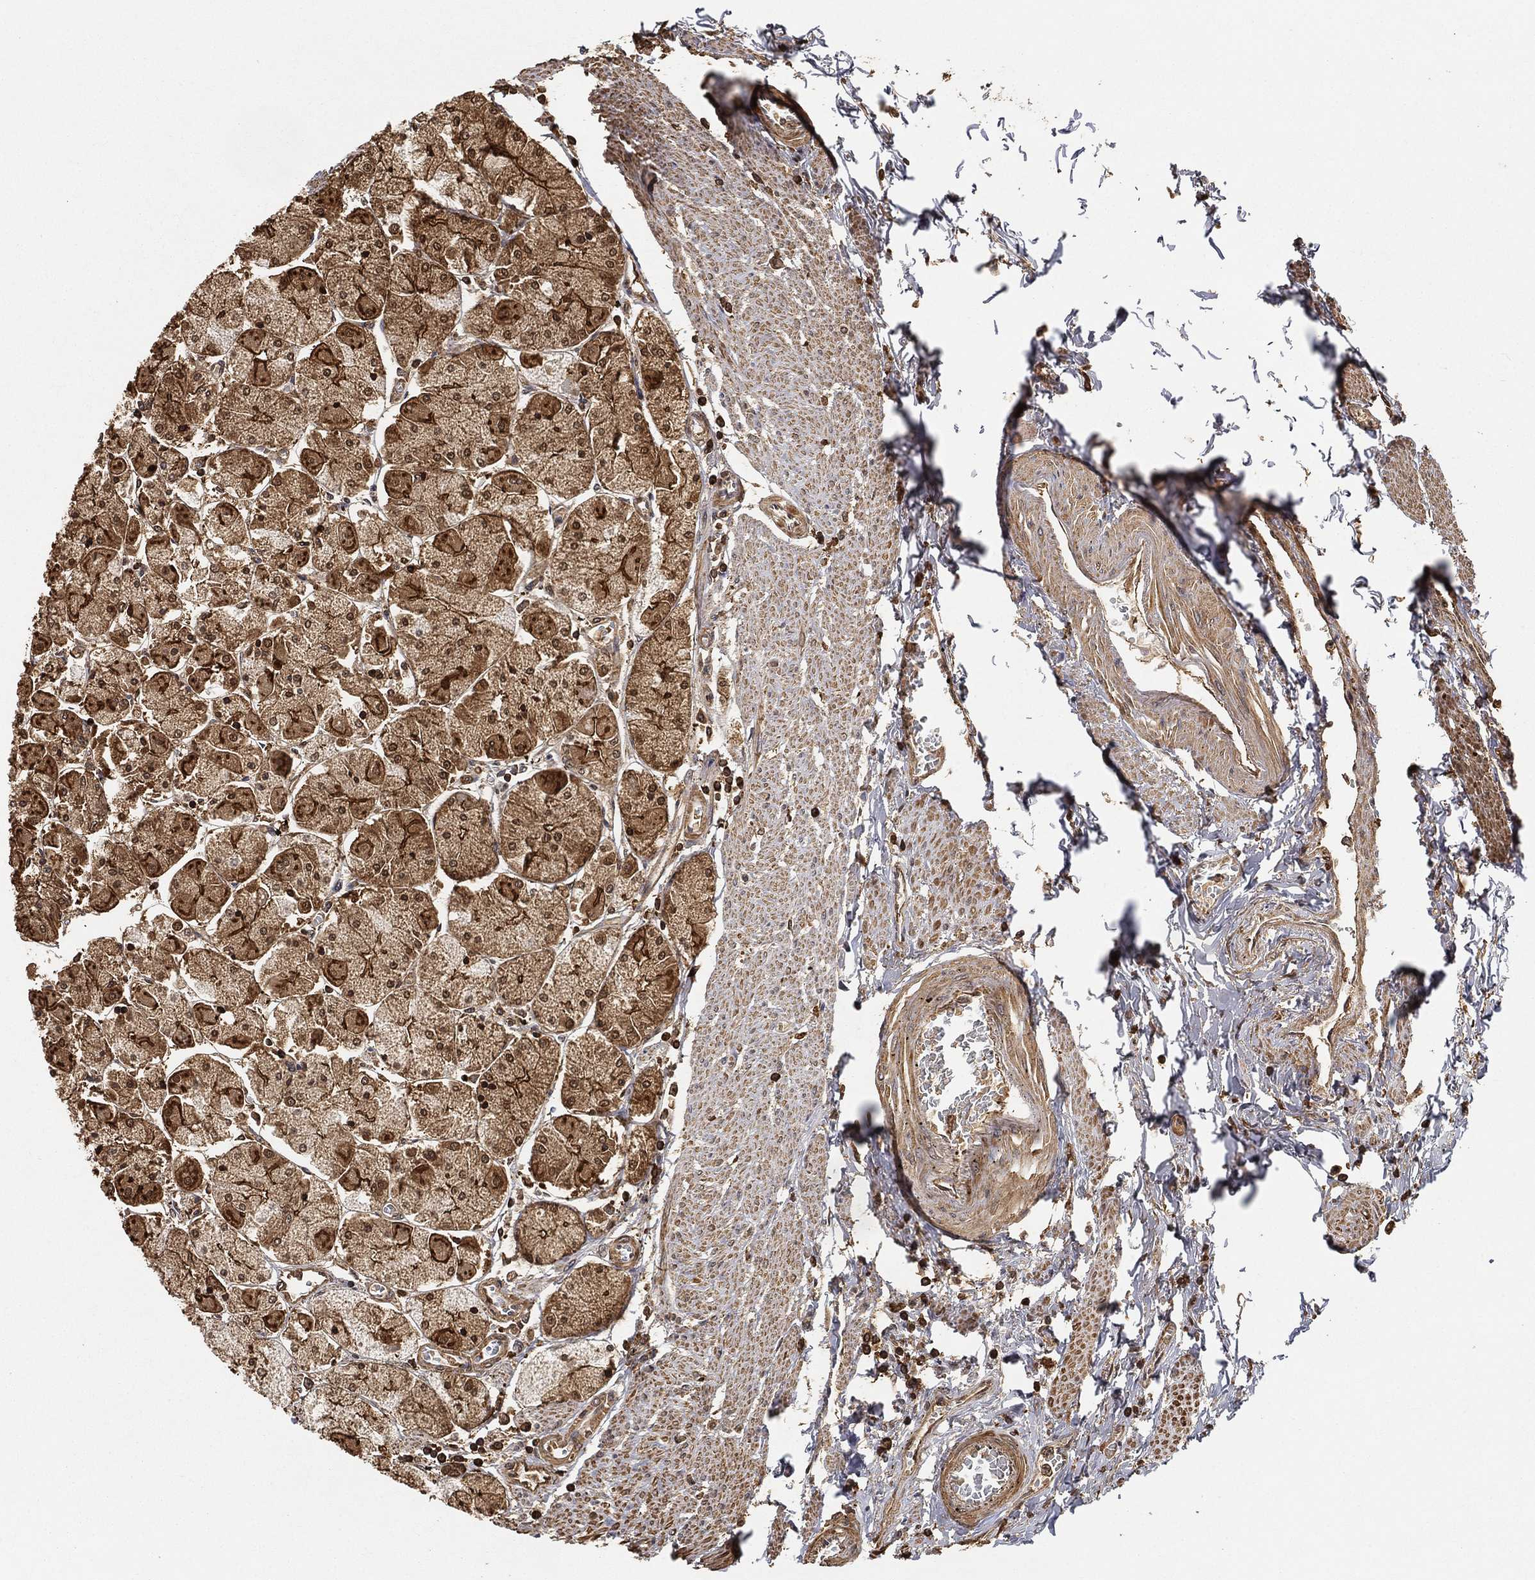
{"staining": {"intensity": "strong", "quantity": "25%-75%", "location": "cytoplasmic/membranous,nuclear"}, "tissue": "stomach", "cell_type": "Glandular cells", "image_type": "normal", "snomed": [{"axis": "morphology", "description": "Normal tissue, NOS"}, {"axis": "topography", "description": "Stomach"}], "caption": "Normal stomach shows strong cytoplasmic/membranous,nuclear staining in approximately 25%-75% of glandular cells, visualized by immunohistochemistry. The protein is stained brown, and the nuclei are stained in blue (DAB (3,3'-diaminobenzidine) IHC with brightfield microscopy, high magnification).", "gene": "CRYL1", "patient": {"sex": "male", "age": 70}}